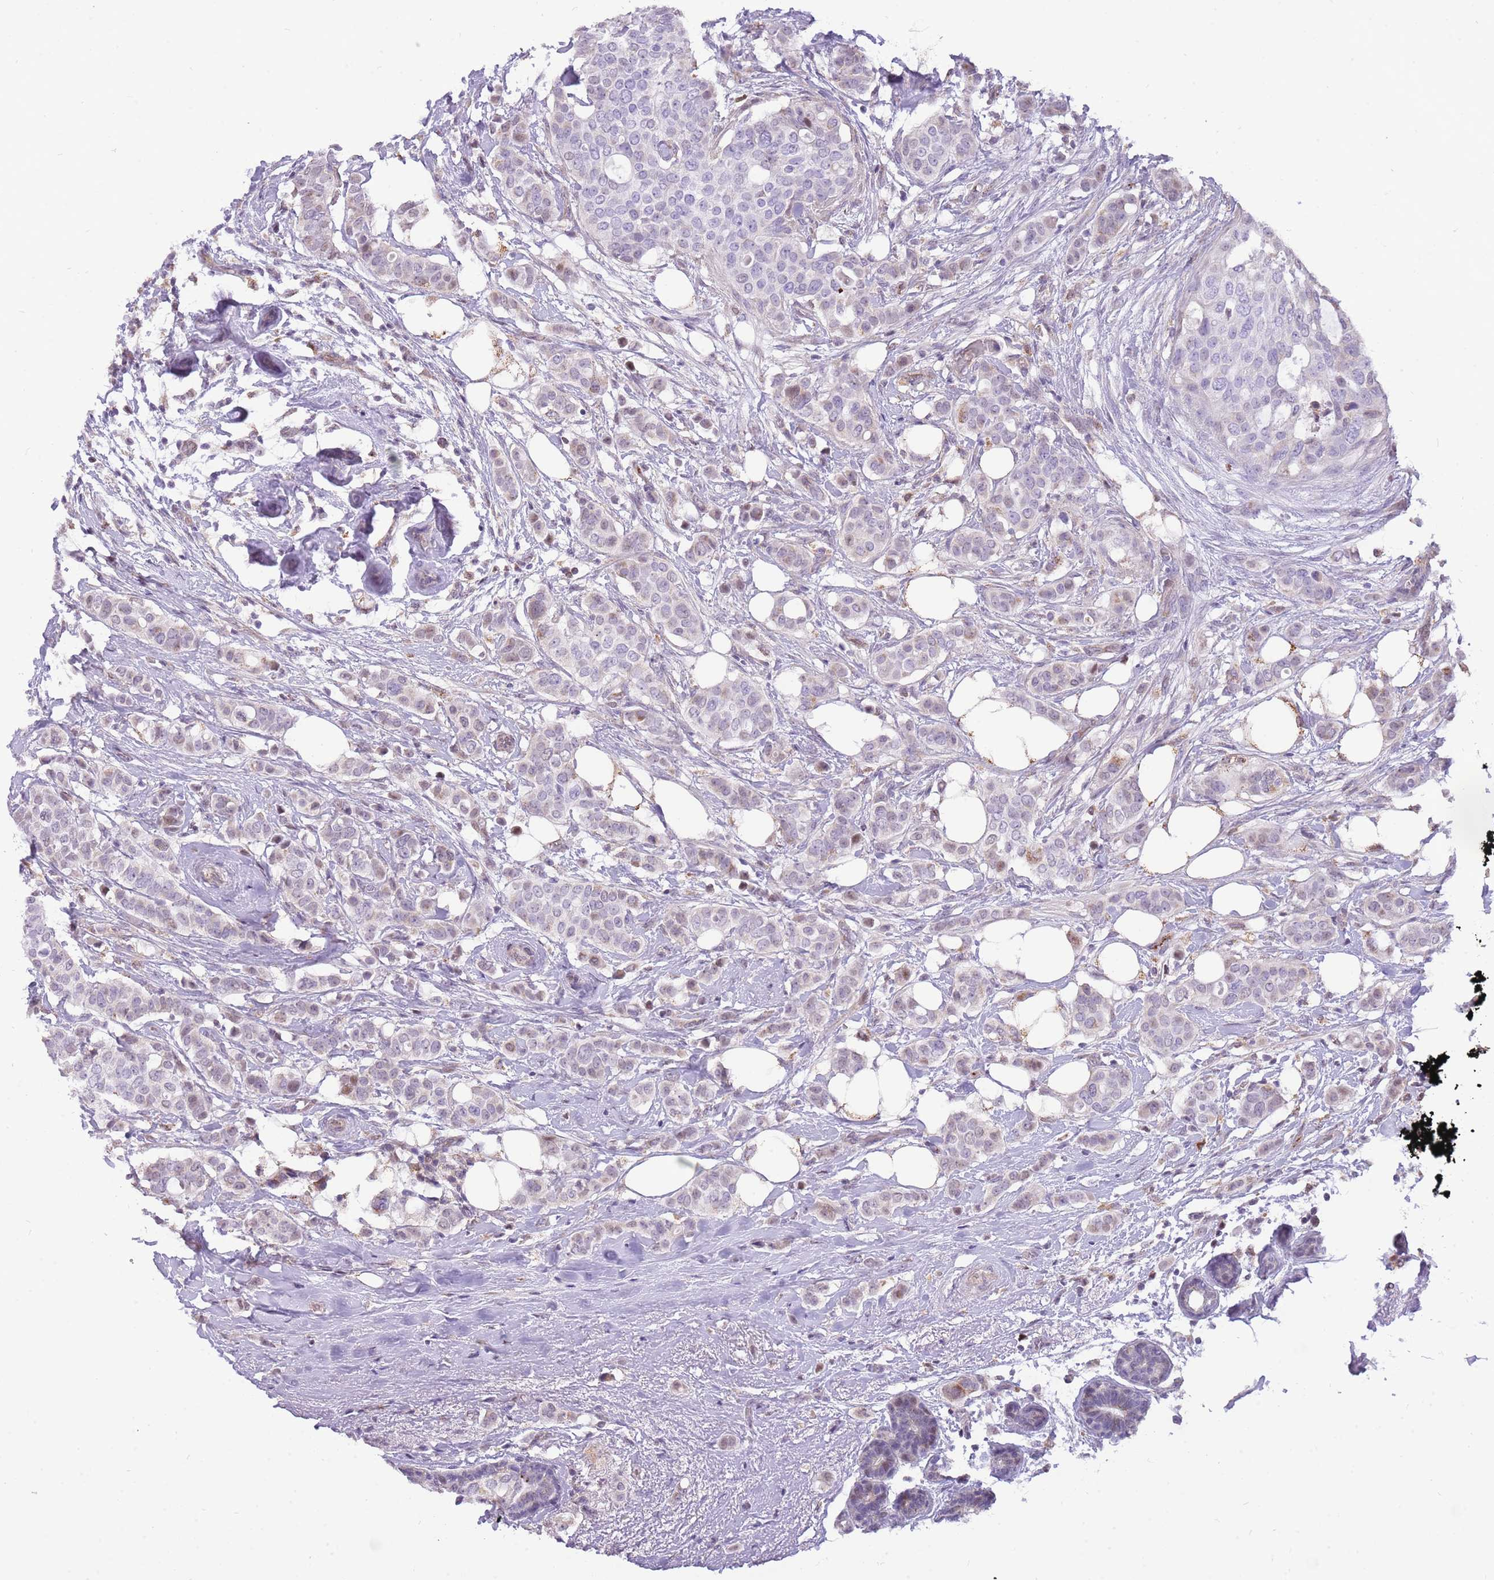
{"staining": {"intensity": "weak", "quantity": "25%-75%", "location": "nuclear"}, "tissue": "breast cancer", "cell_type": "Tumor cells", "image_type": "cancer", "snomed": [{"axis": "morphology", "description": "Lobular carcinoma"}, {"axis": "topography", "description": "Breast"}], "caption": "The histopathology image displays immunohistochemical staining of breast cancer. There is weak nuclear staining is appreciated in about 25%-75% of tumor cells. Nuclei are stained in blue.", "gene": "PCNX1", "patient": {"sex": "female", "age": 51}}